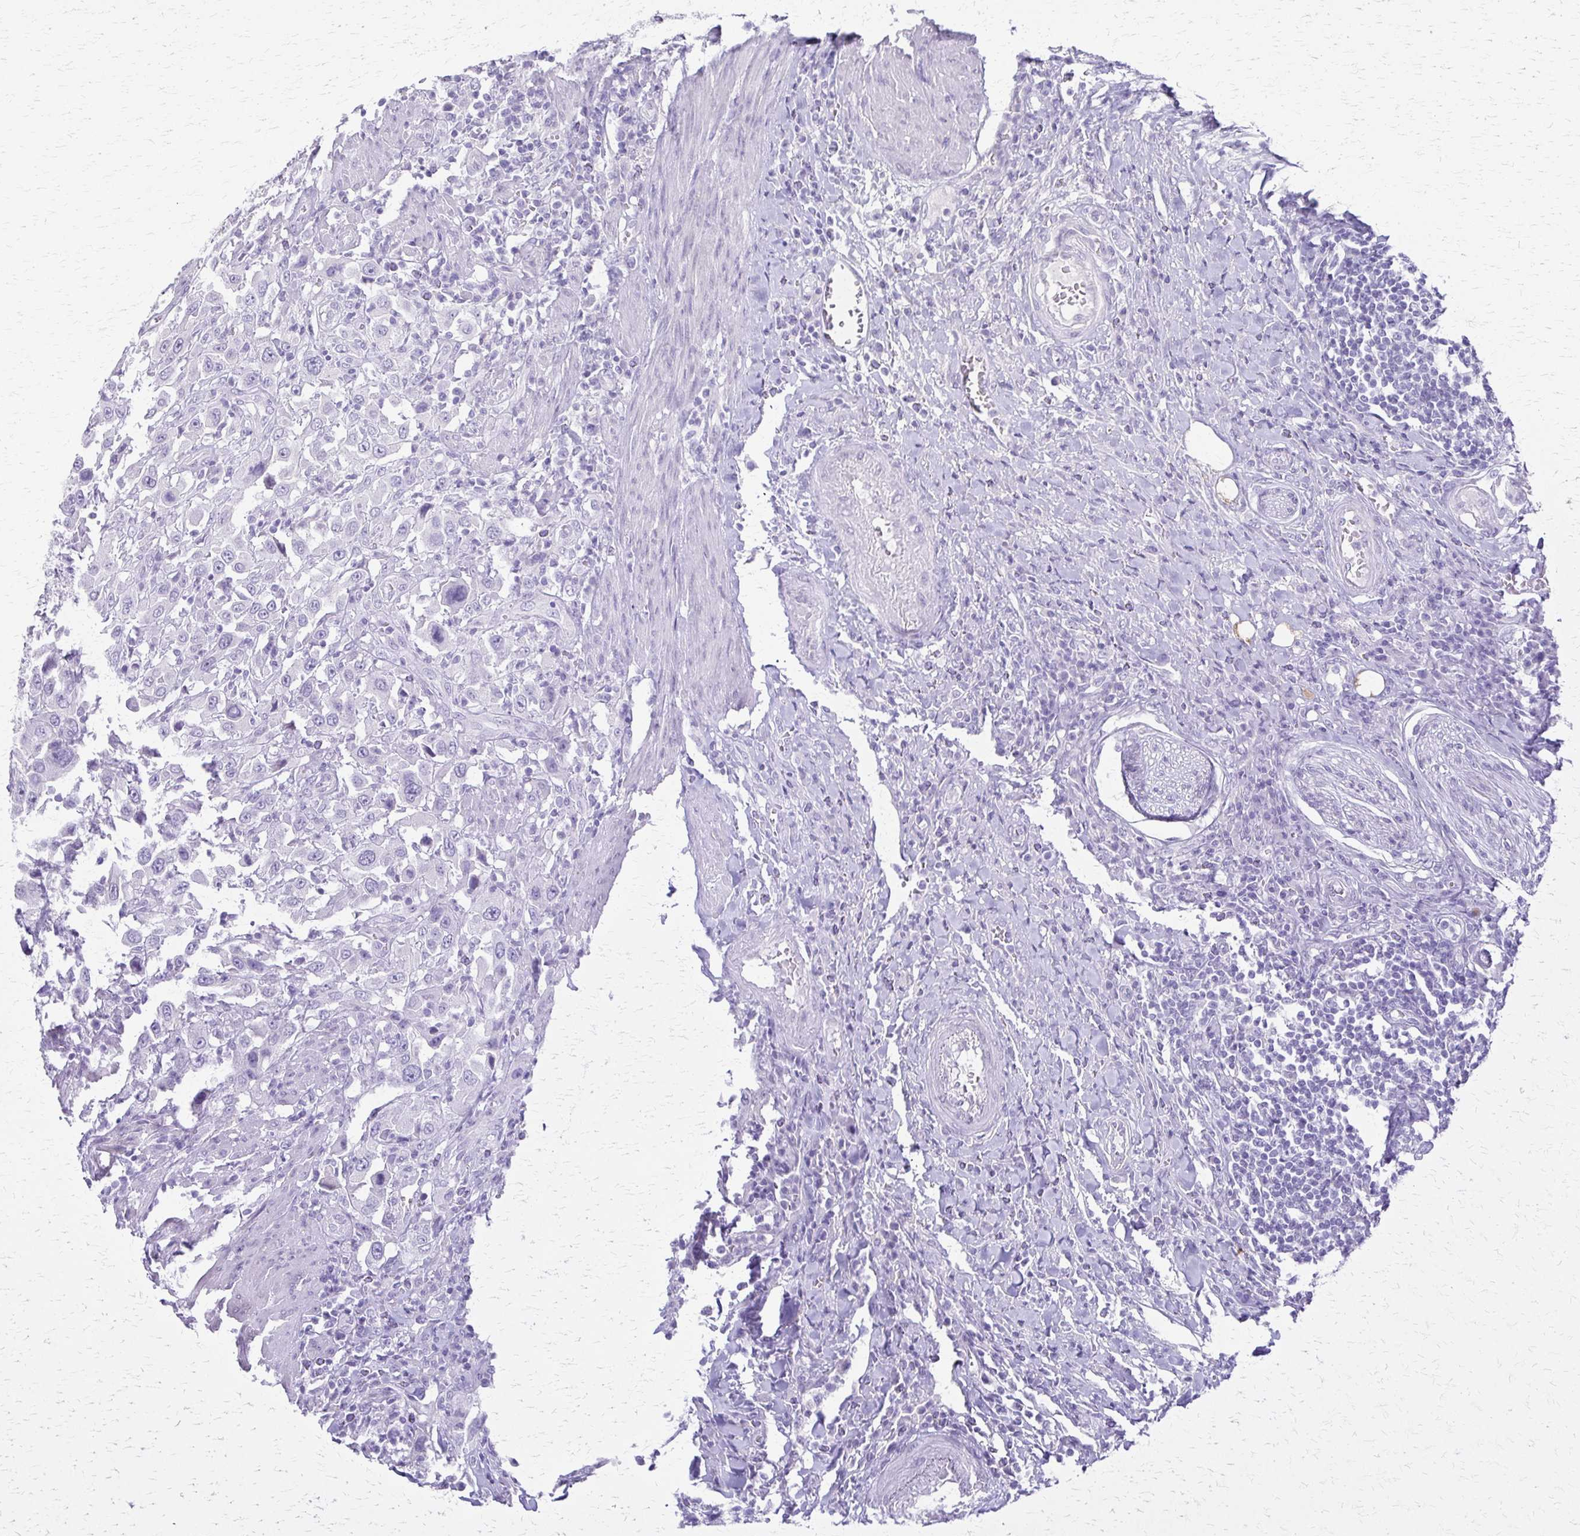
{"staining": {"intensity": "negative", "quantity": "none", "location": "none"}, "tissue": "urothelial cancer", "cell_type": "Tumor cells", "image_type": "cancer", "snomed": [{"axis": "morphology", "description": "Urothelial carcinoma, High grade"}, {"axis": "topography", "description": "Urinary bladder"}], "caption": "Human urothelial cancer stained for a protein using immunohistochemistry displays no positivity in tumor cells.", "gene": "CYB5A", "patient": {"sex": "male", "age": 61}}